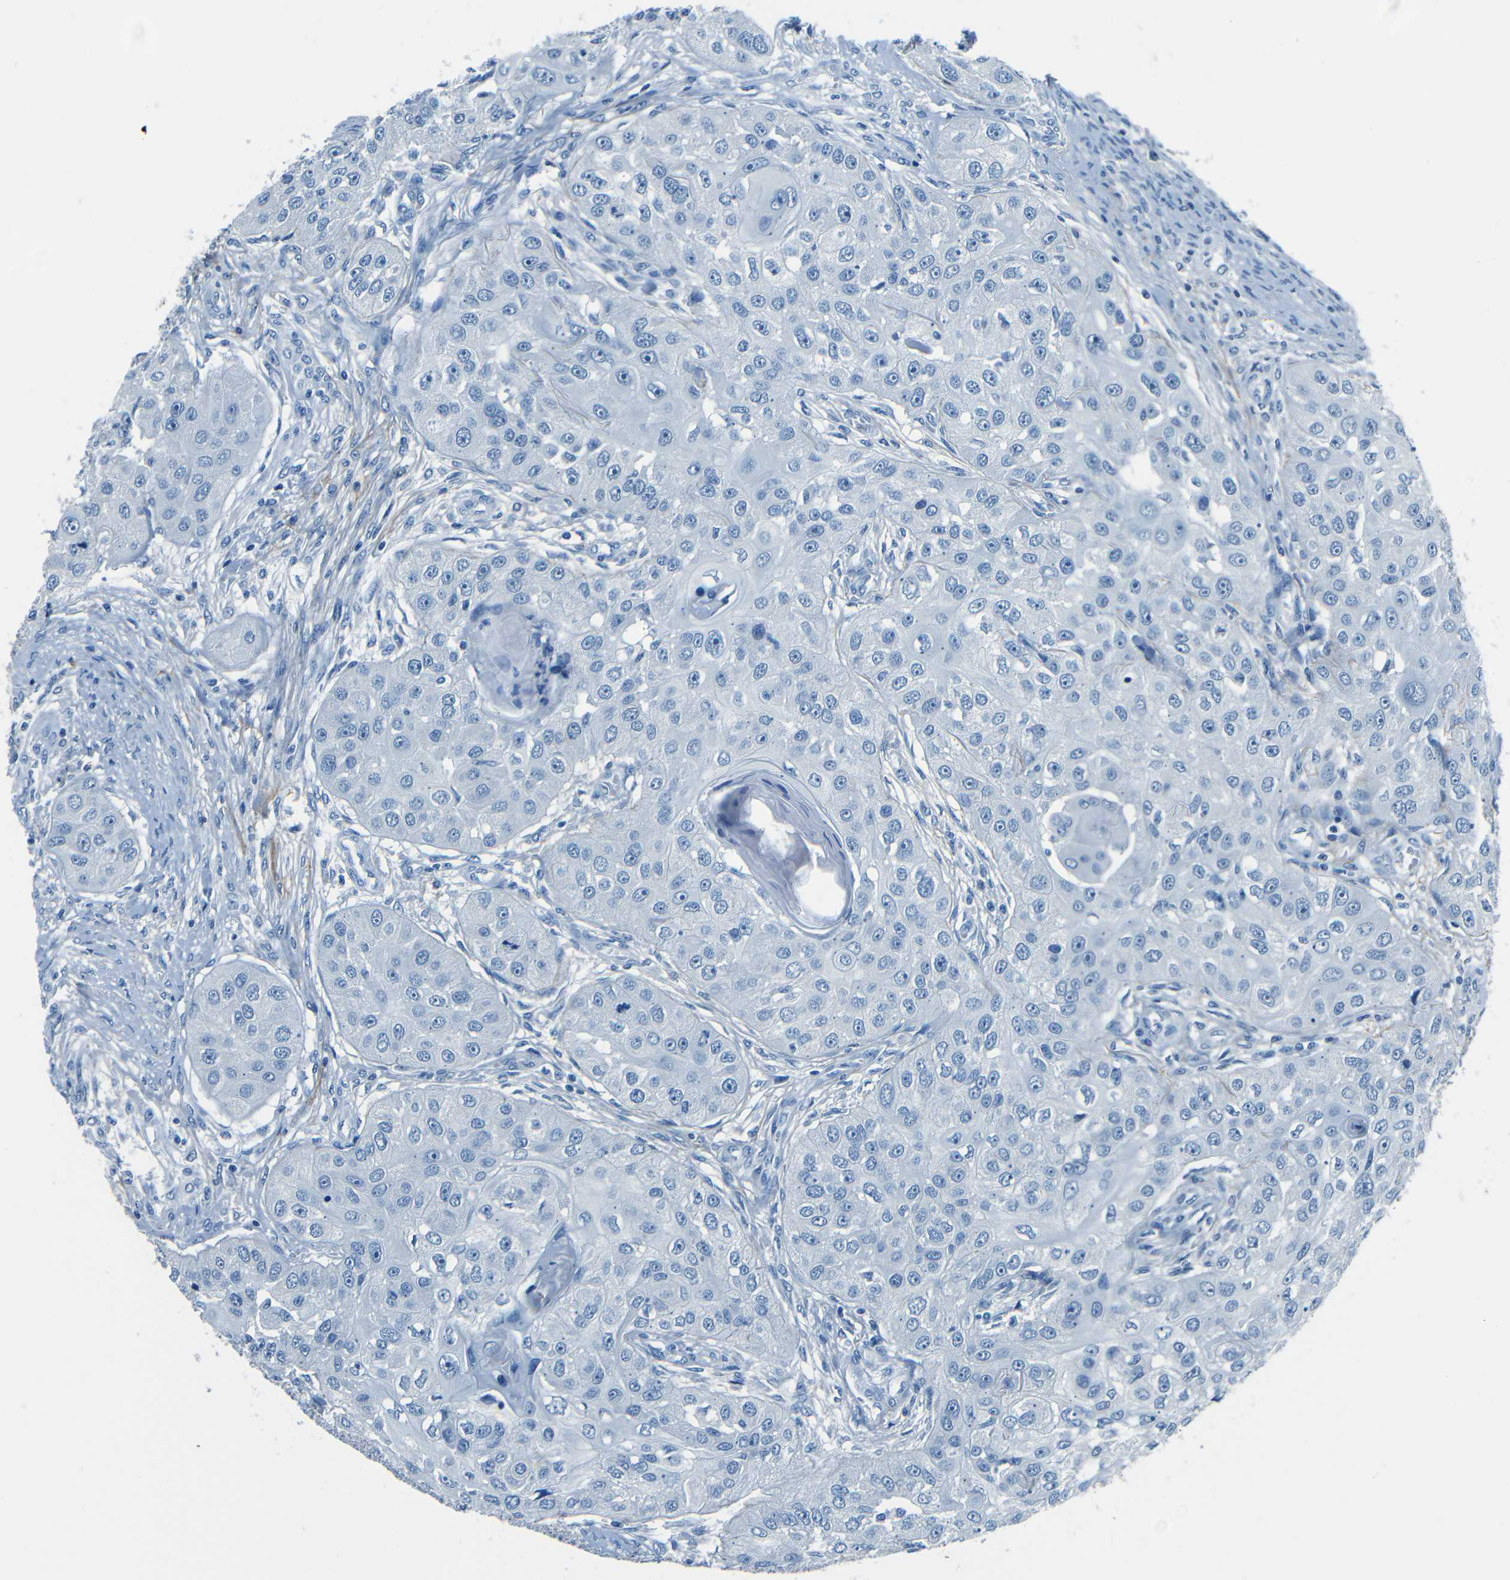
{"staining": {"intensity": "negative", "quantity": "none", "location": "none"}, "tissue": "head and neck cancer", "cell_type": "Tumor cells", "image_type": "cancer", "snomed": [{"axis": "morphology", "description": "Normal tissue, NOS"}, {"axis": "morphology", "description": "Squamous cell carcinoma, NOS"}, {"axis": "topography", "description": "Skeletal muscle"}, {"axis": "topography", "description": "Head-Neck"}], "caption": "IHC of human head and neck squamous cell carcinoma demonstrates no positivity in tumor cells.", "gene": "FBN2", "patient": {"sex": "male", "age": 51}}